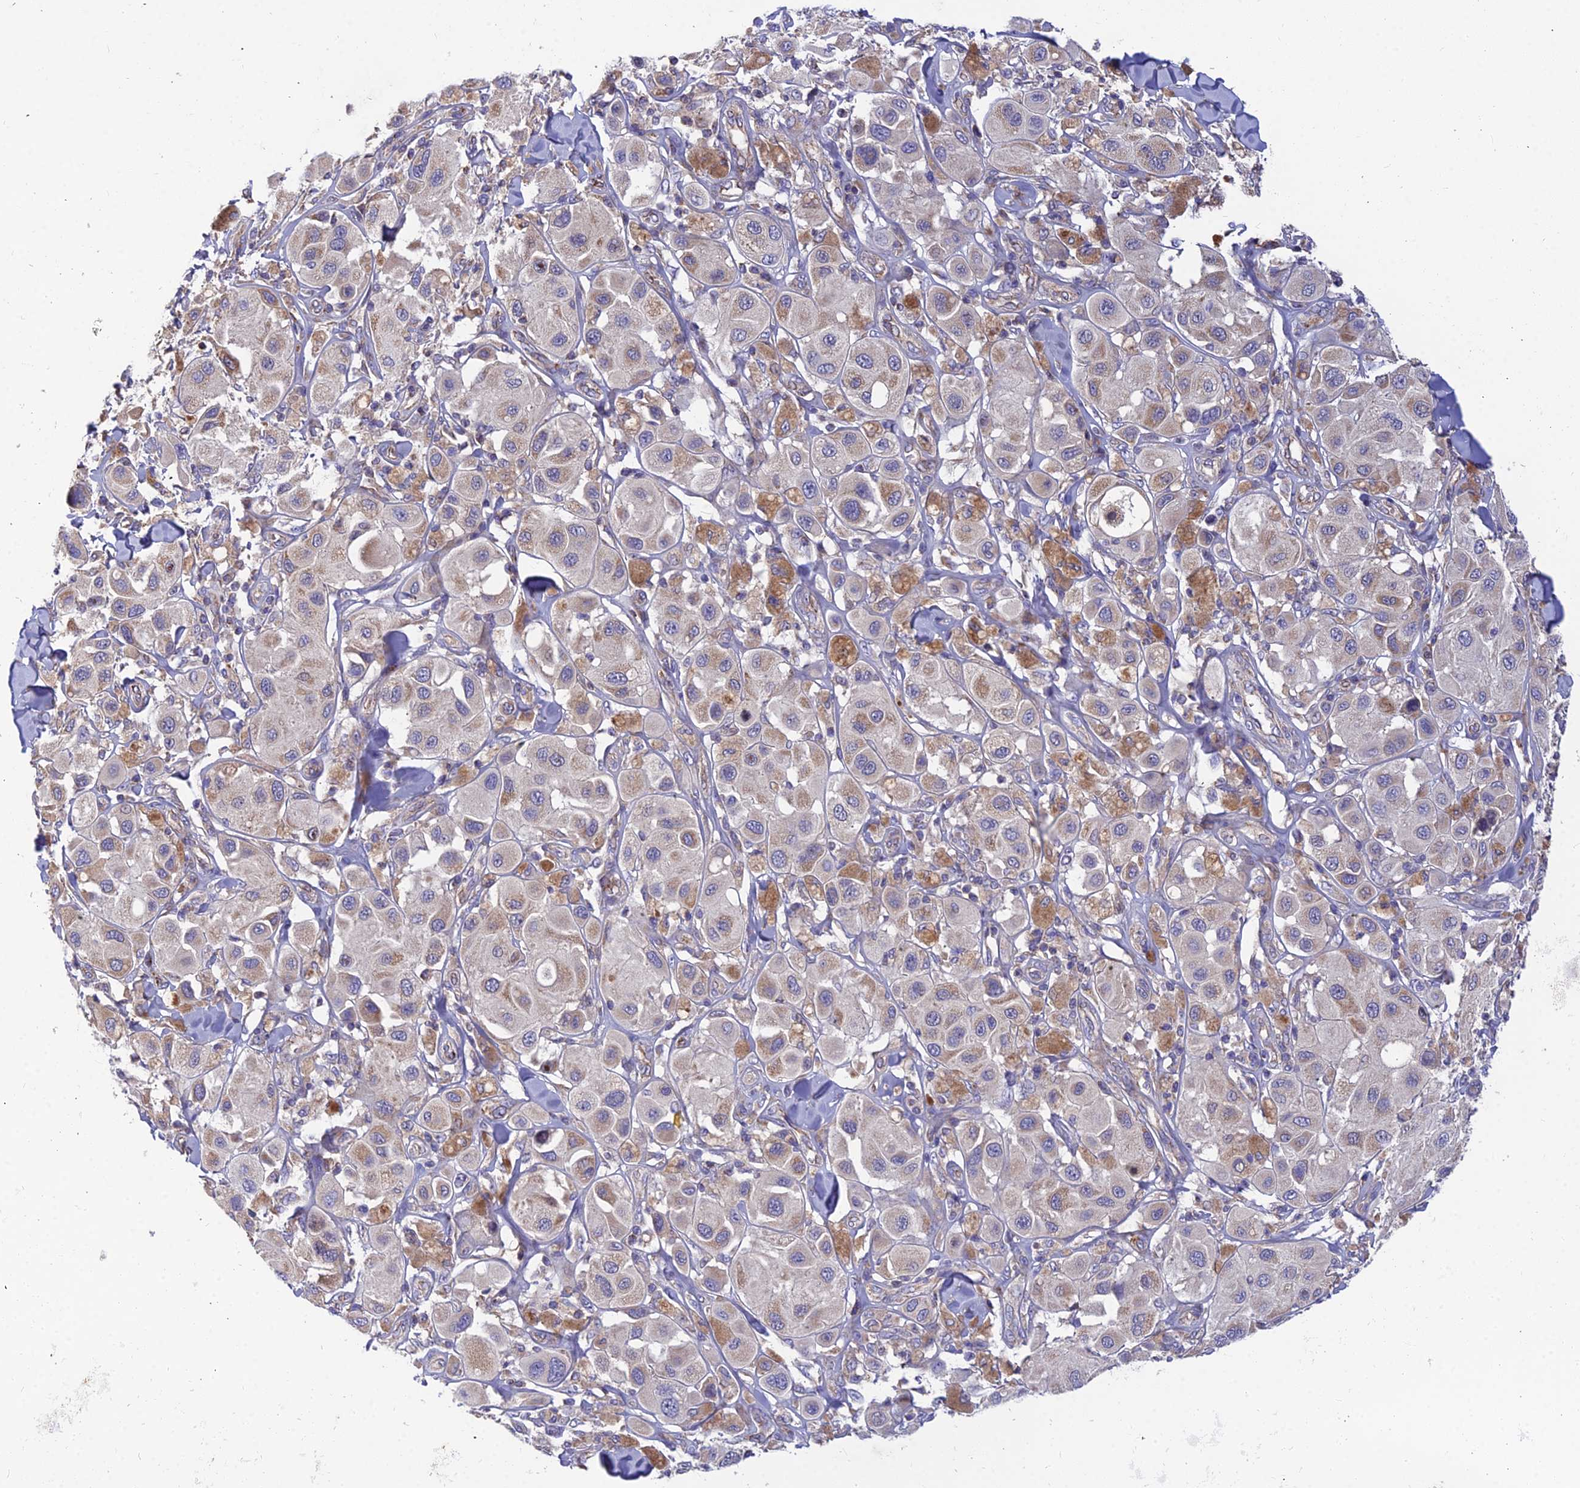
{"staining": {"intensity": "negative", "quantity": "none", "location": "none"}, "tissue": "melanoma", "cell_type": "Tumor cells", "image_type": "cancer", "snomed": [{"axis": "morphology", "description": "Malignant melanoma, Metastatic site"}, {"axis": "topography", "description": "Skin"}], "caption": "There is no significant staining in tumor cells of melanoma.", "gene": "ASPHD1", "patient": {"sex": "male", "age": 41}}